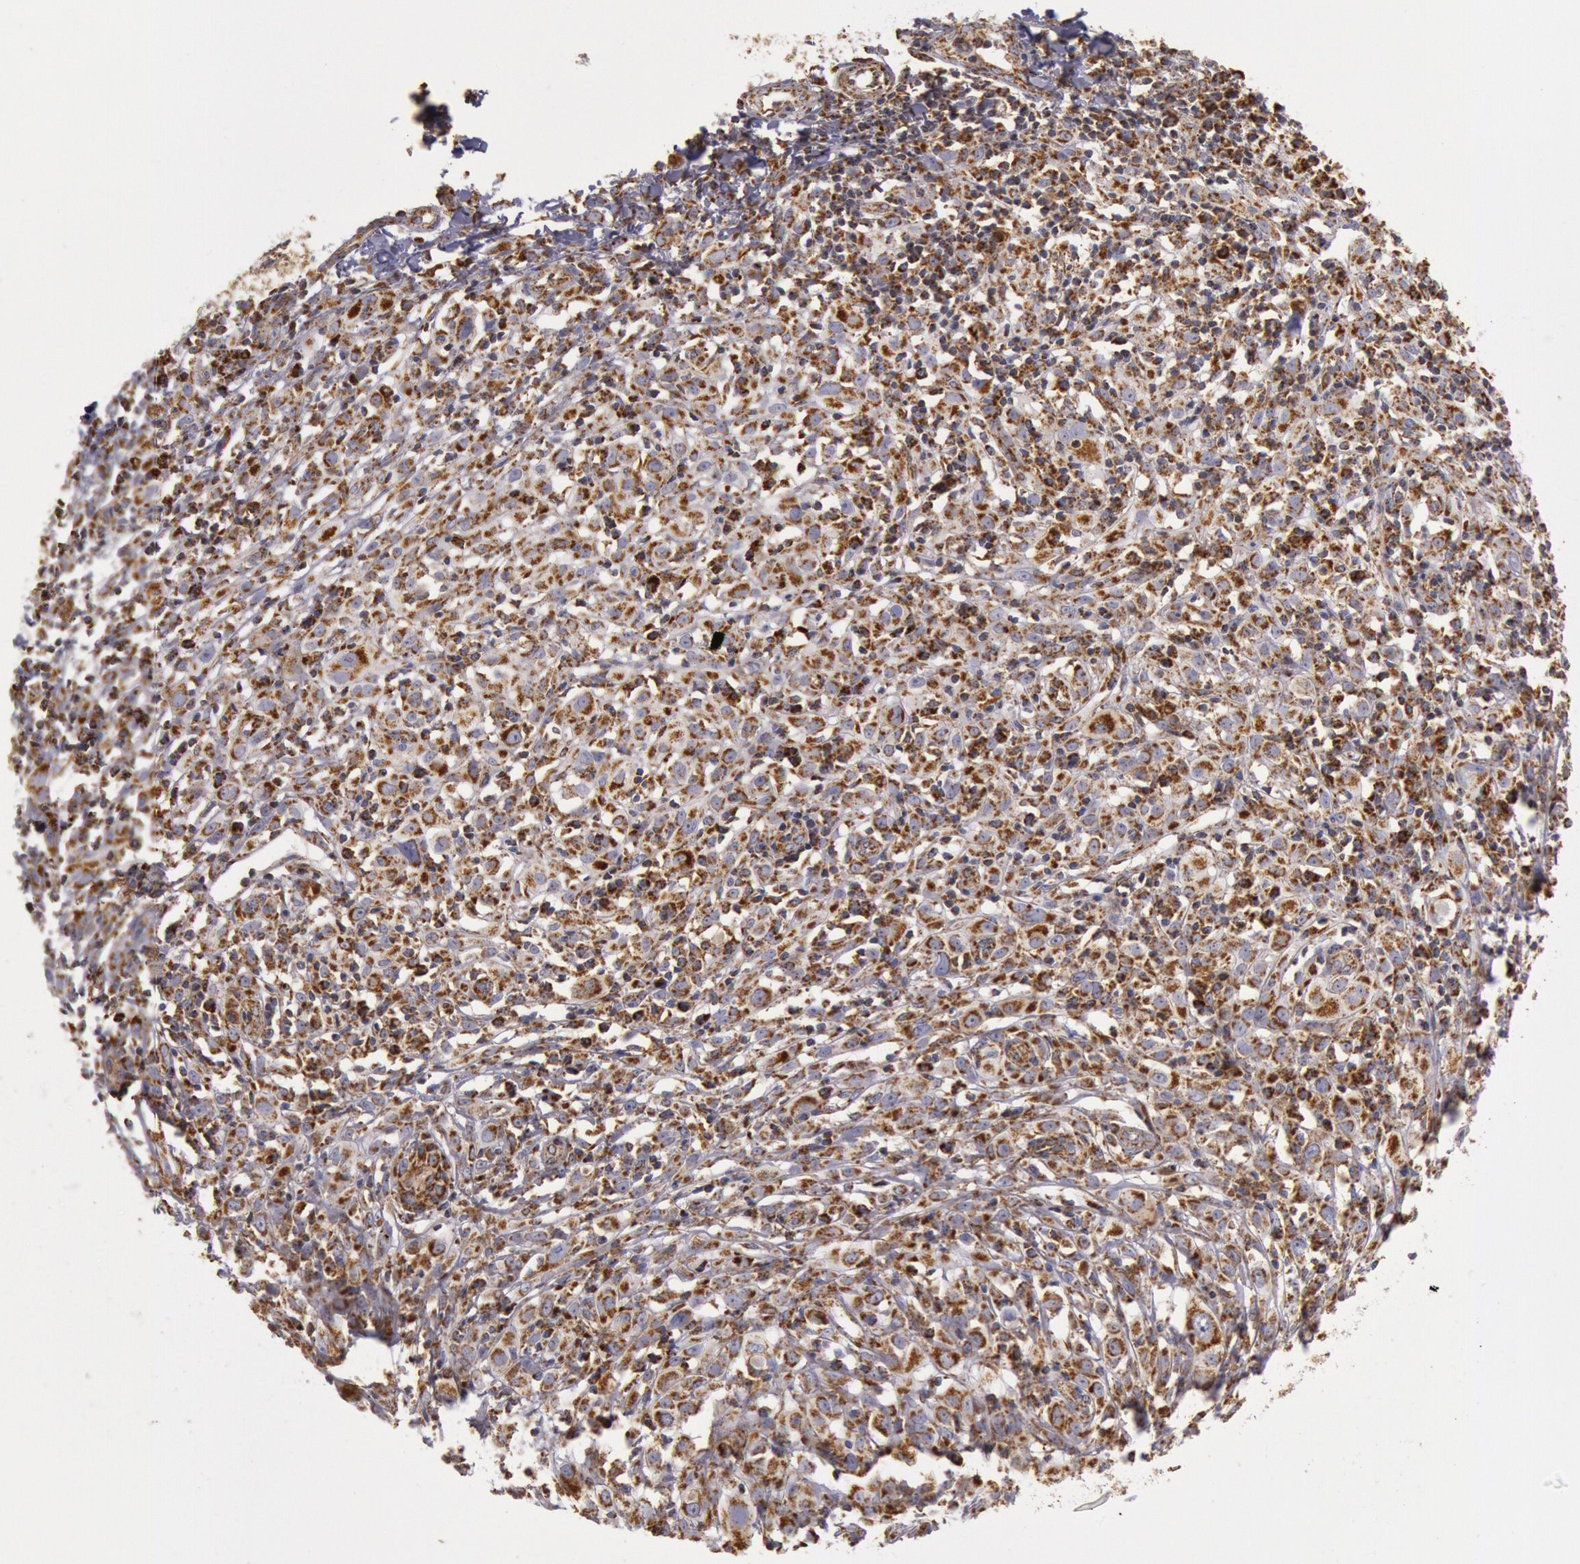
{"staining": {"intensity": "strong", "quantity": ">75%", "location": "cytoplasmic/membranous"}, "tissue": "melanoma", "cell_type": "Tumor cells", "image_type": "cancer", "snomed": [{"axis": "morphology", "description": "Malignant melanoma, NOS"}, {"axis": "topography", "description": "Skin"}], "caption": "Melanoma tissue exhibits strong cytoplasmic/membranous expression in about >75% of tumor cells", "gene": "CYC1", "patient": {"sex": "female", "age": 52}}